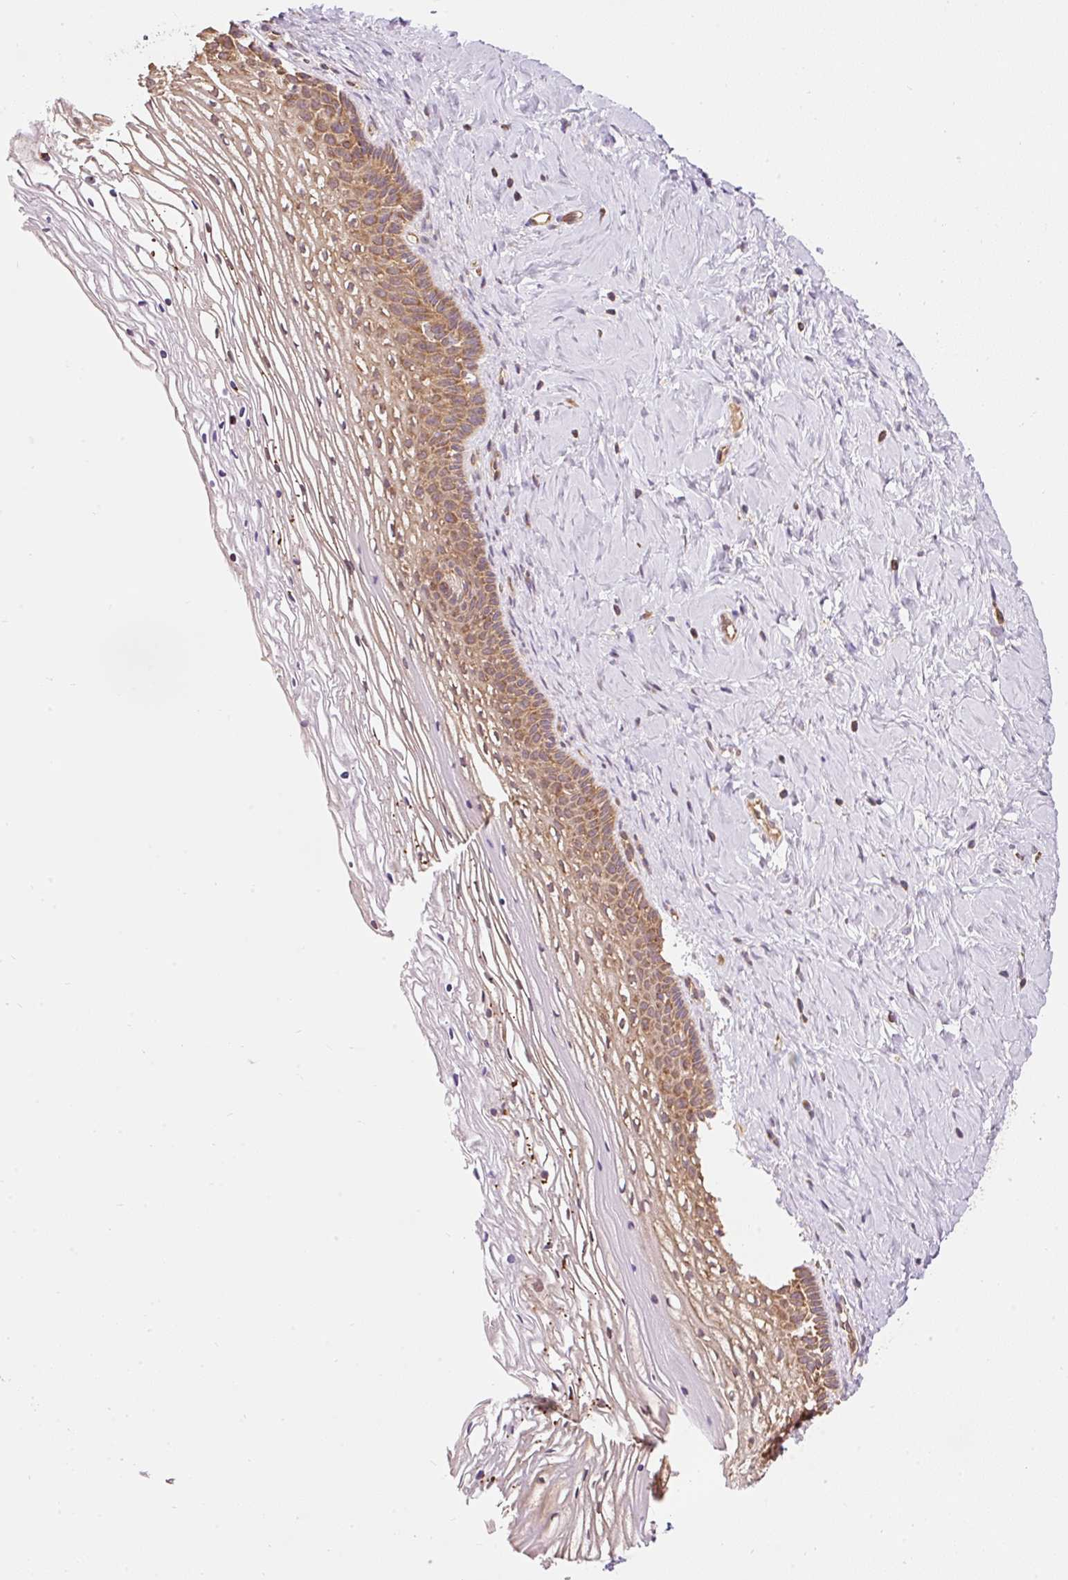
{"staining": {"intensity": "moderate", "quantity": ">75%", "location": "cytoplasmic/membranous"}, "tissue": "cervix", "cell_type": "Glandular cells", "image_type": "normal", "snomed": [{"axis": "morphology", "description": "Normal tissue, NOS"}, {"axis": "topography", "description": "Cervix"}], "caption": "IHC photomicrograph of benign cervix: human cervix stained using immunohistochemistry (IHC) displays medium levels of moderate protein expression localized specifically in the cytoplasmic/membranous of glandular cells, appearing as a cytoplasmic/membranous brown color.", "gene": "ADCY4", "patient": {"sex": "female", "age": 36}}